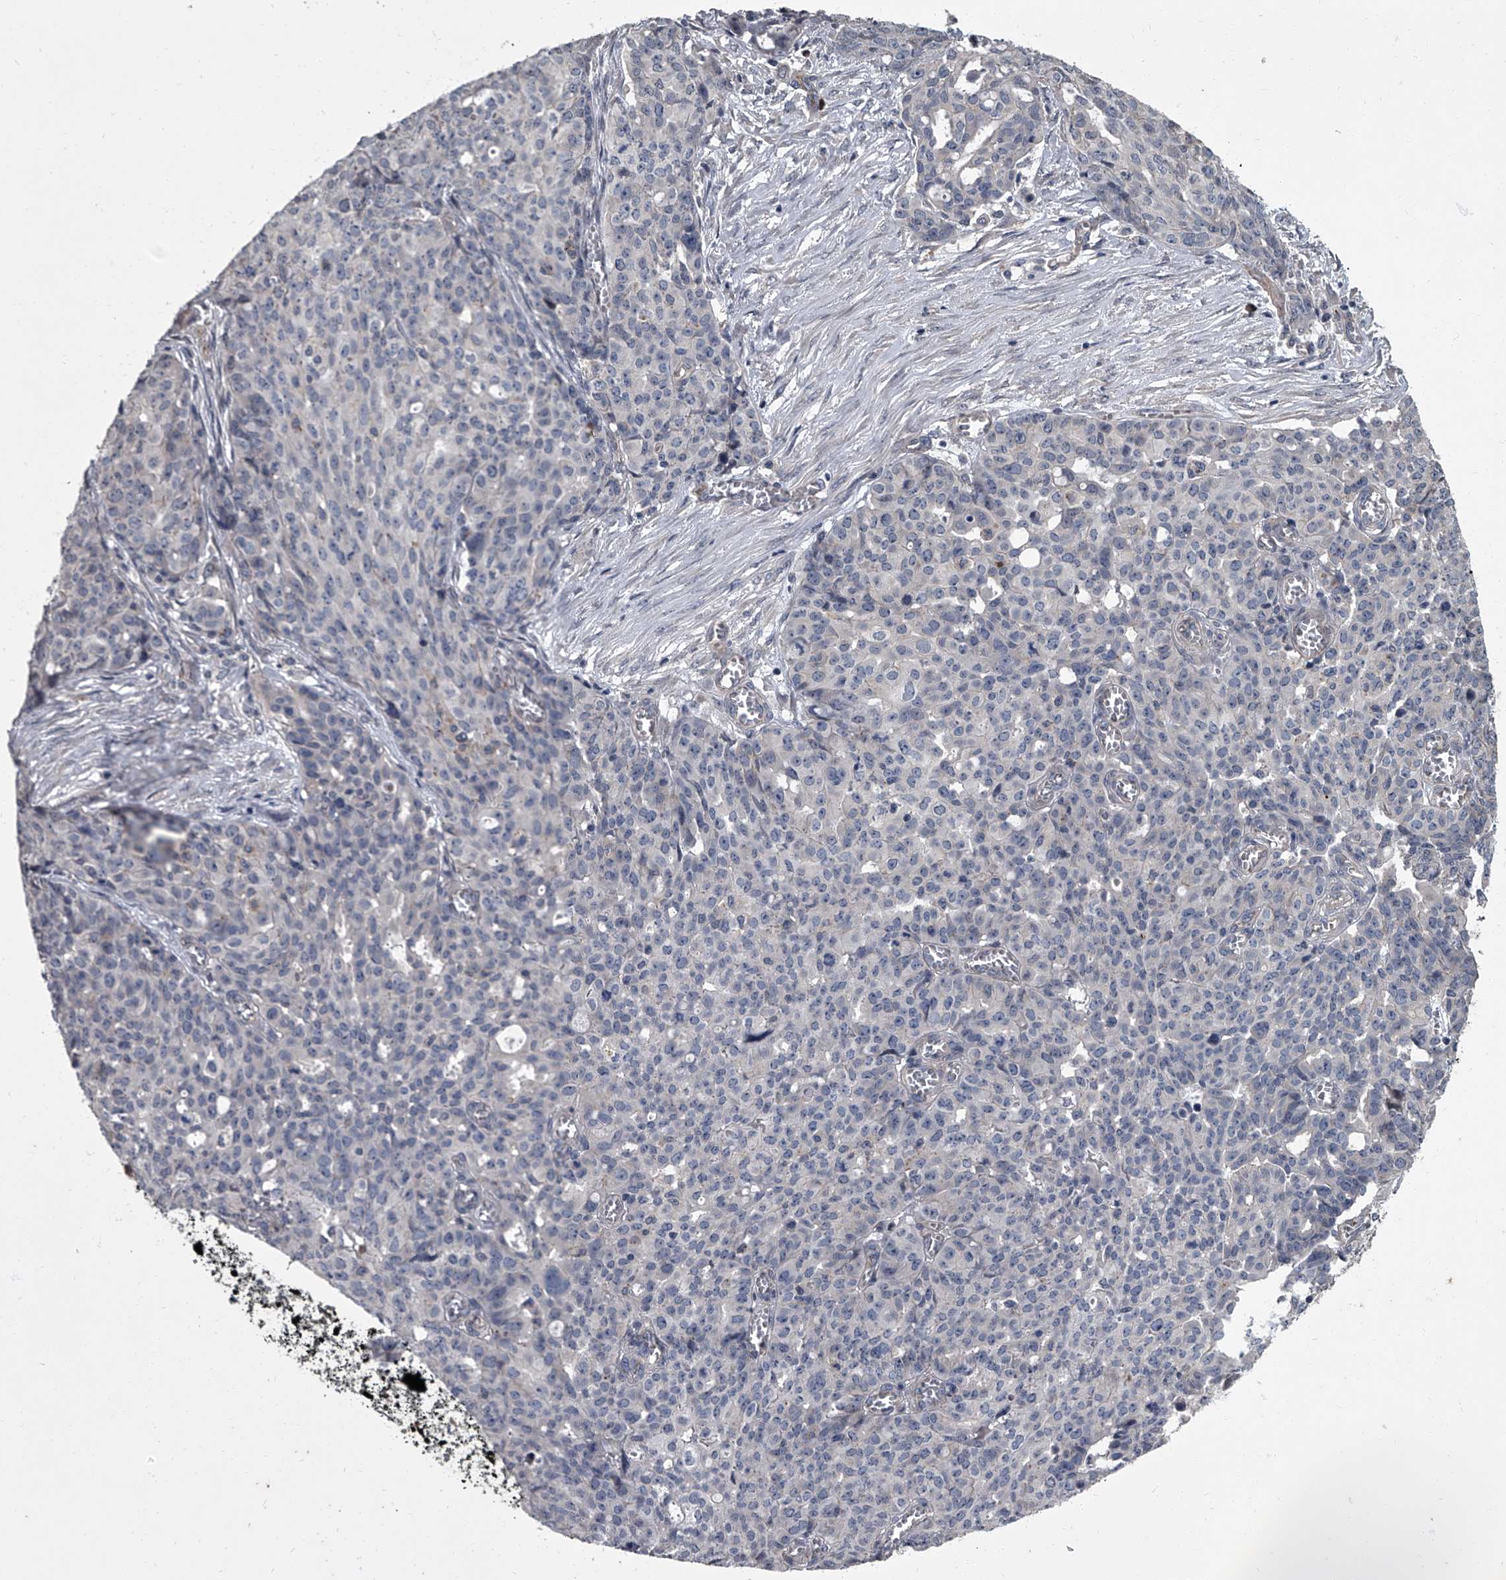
{"staining": {"intensity": "negative", "quantity": "none", "location": "none"}, "tissue": "ovarian cancer", "cell_type": "Tumor cells", "image_type": "cancer", "snomed": [{"axis": "morphology", "description": "Cystadenocarcinoma, serous, NOS"}, {"axis": "topography", "description": "Soft tissue"}, {"axis": "topography", "description": "Ovary"}], "caption": "Immunohistochemistry of human ovarian serous cystadenocarcinoma demonstrates no staining in tumor cells.", "gene": "SIRT4", "patient": {"sex": "female", "age": 57}}